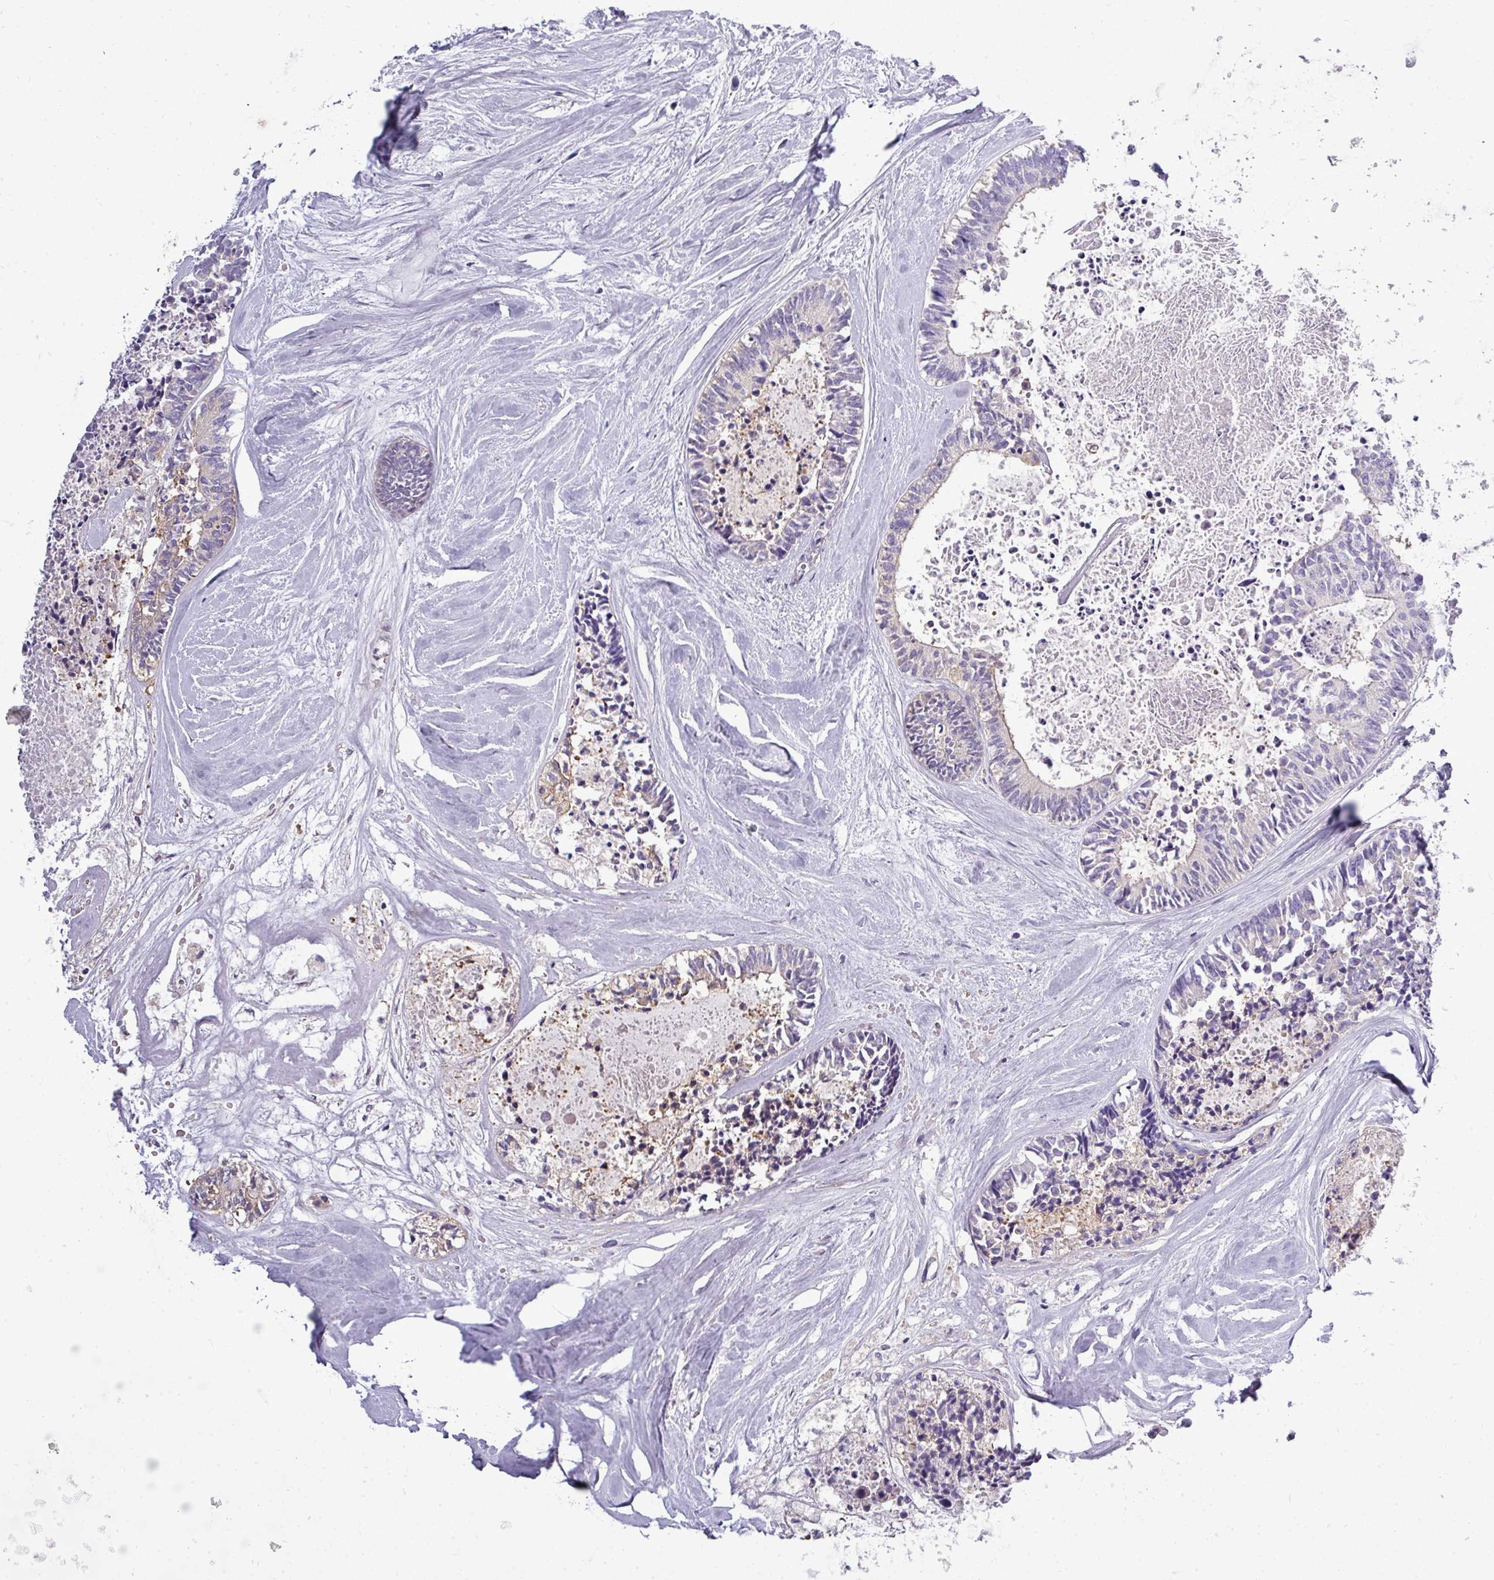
{"staining": {"intensity": "negative", "quantity": "none", "location": "none"}, "tissue": "colorectal cancer", "cell_type": "Tumor cells", "image_type": "cancer", "snomed": [{"axis": "morphology", "description": "Adenocarcinoma, NOS"}, {"axis": "topography", "description": "Colon"}, {"axis": "topography", "description": "Rectum"}], "caption": "The micrograph demonstrates no significant staining in tumor cells of colorectal adenocarcinoma.", "gene": "DNAAF9", "patient": {"sex": "male", "age": 57}}